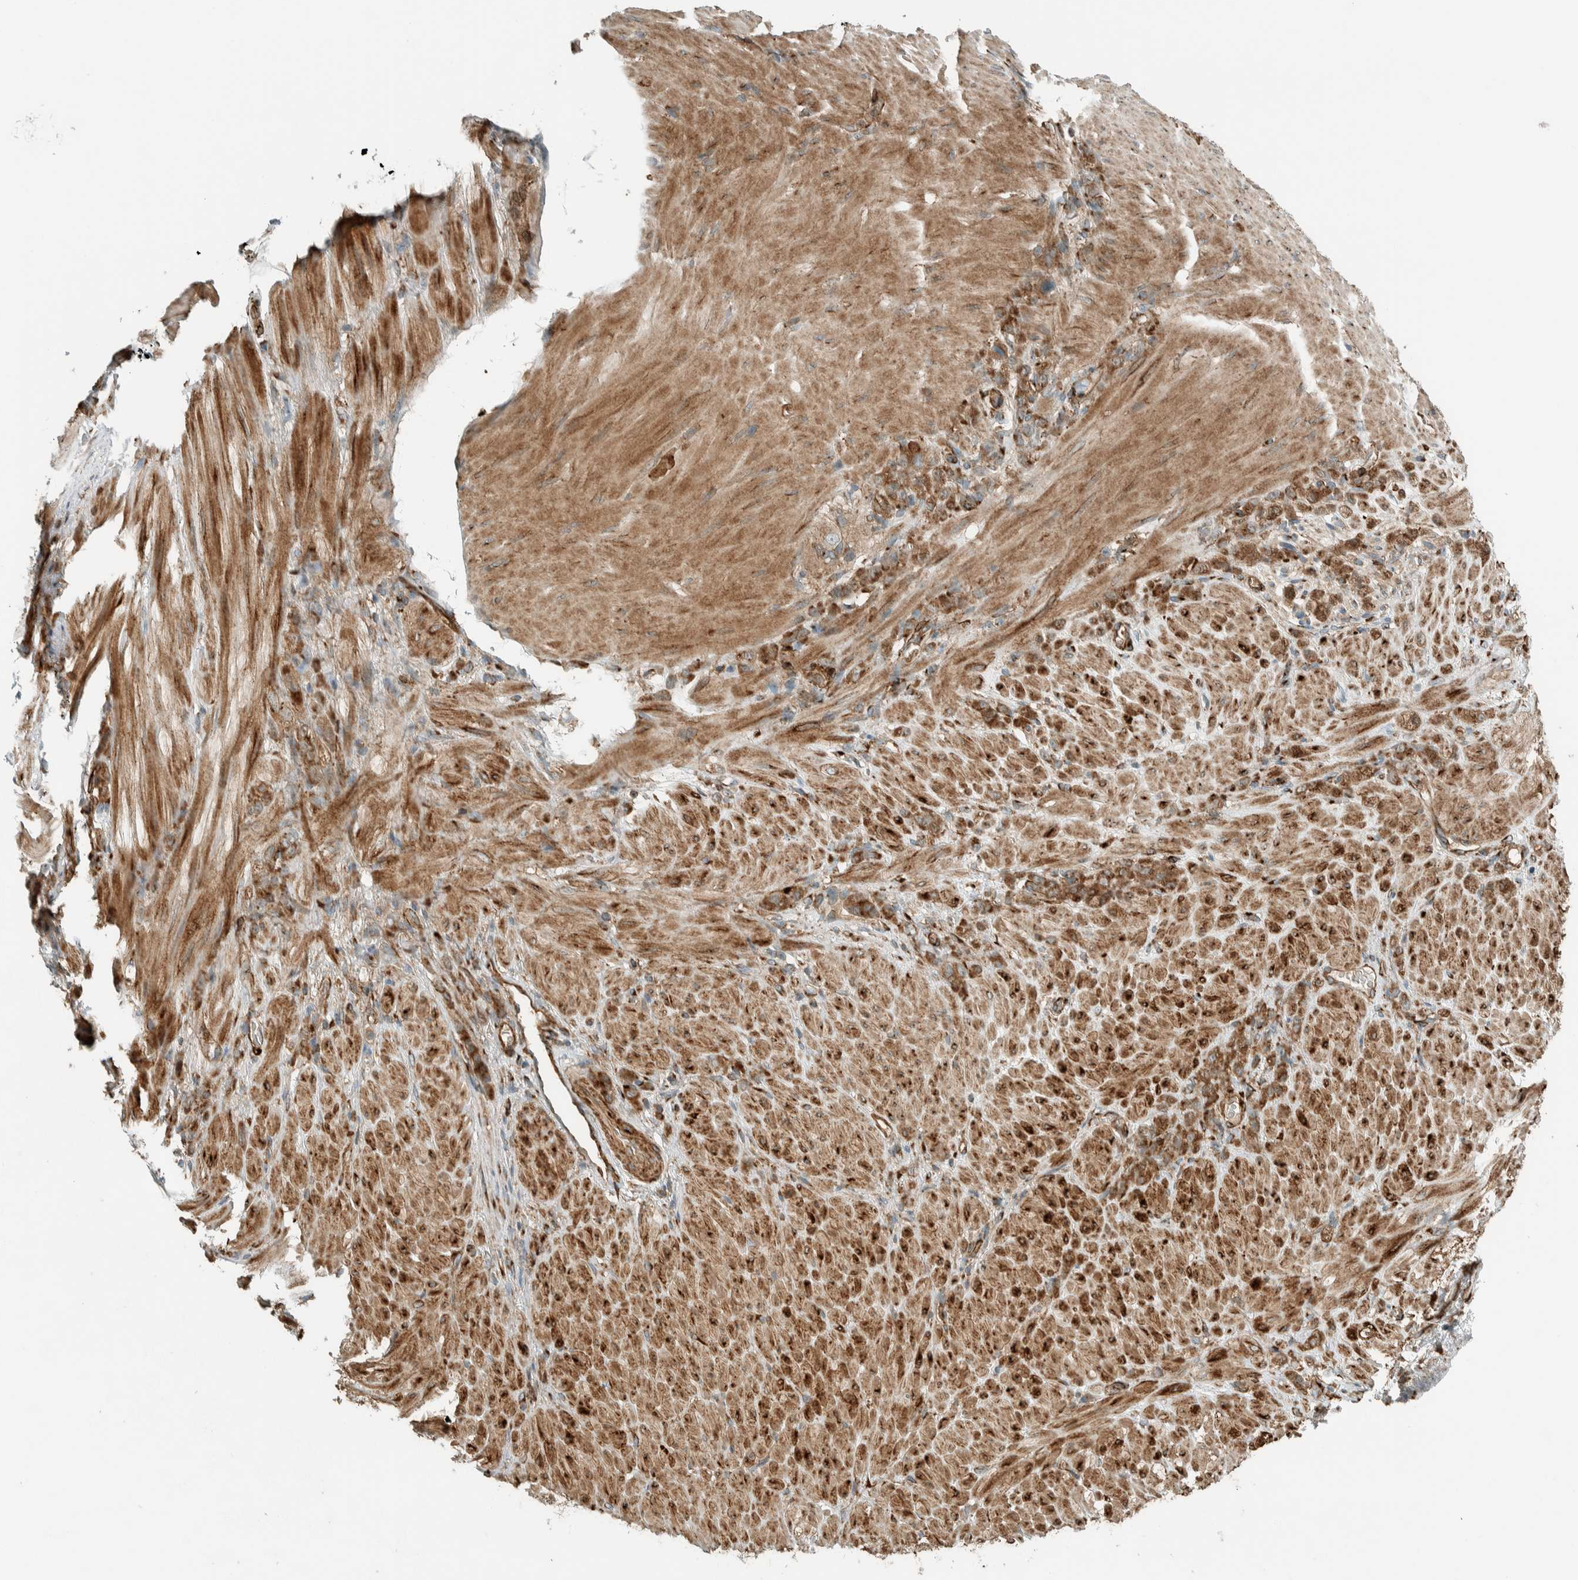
{"staining": {"intensity": "weak", "quantity": ">75%", "location": "cytoplasmic/membranous"}, "tissue": "stomach cancer", "cell_type": "Tumor cells", "image_type": "cancer", "snomed": [{"axis": "morphology", "description": "Normal tissue, NOS"}, {"axis": "morphology", "description": "Adenocarcinoma, NOS"}, {"axis": "topography", "description": "Stomach"}], "caption": "IHC (DAB) staining of stomach cancer shows weak cytoplasmic/membranous protein expression in about >75% of tumor cells. (DAB IHC, brown staining for protein, blue staining for nuclei).", "gene": "EXOC7", "patient": {"sex": "male", "age": 82}}